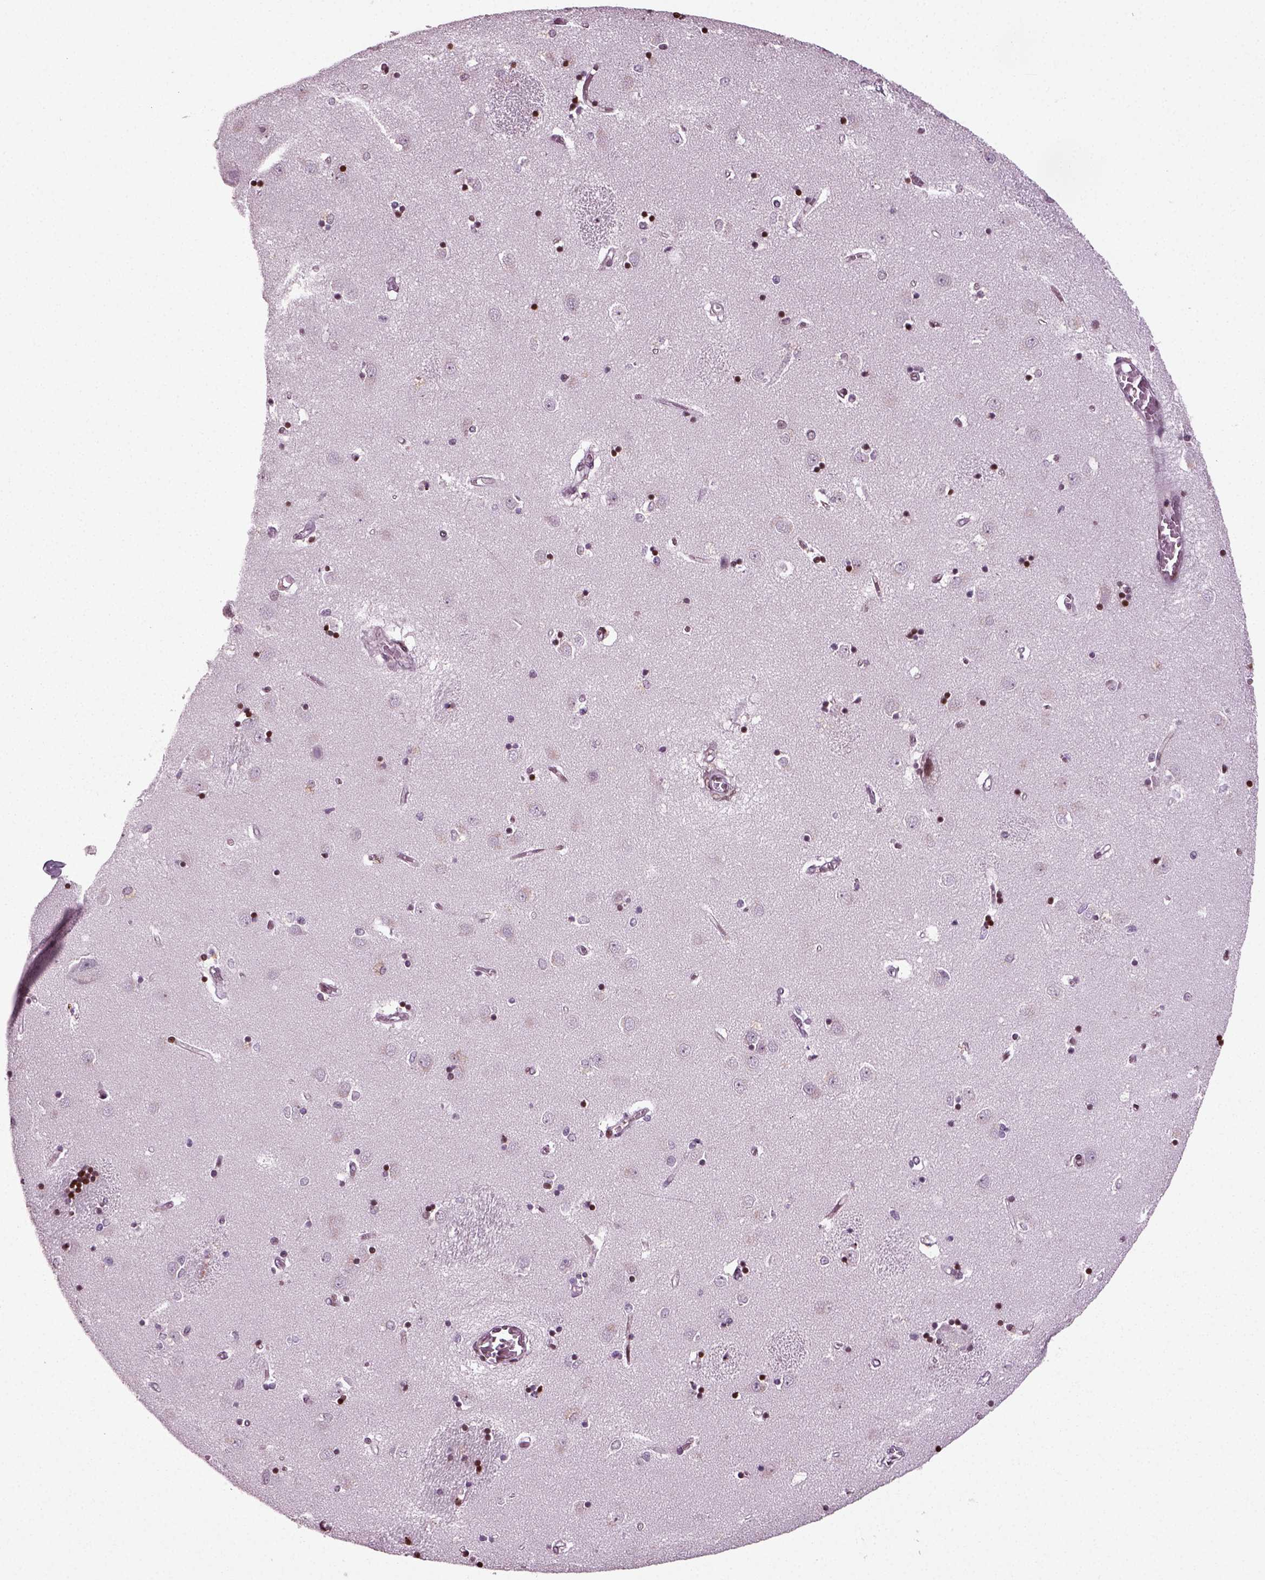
{"staining": {"intensity": "strong", "quantity": "25%-75%", "location": "nuclear"}, "tissue": "caudate", "cell_type": "Glial cells", "image_type": "normal", "snomed": [{"axis": "morphology", "description": "Normal tissue, NOS"}, {"axis": "topography", "description": "Lateral ventricle wall"}], "caption": "Immunohistochemistry (IHC) image of normal caudate: human caudate stained using IHC exhibits high levels of strong protein expression localized specifically in the nuclear of glial cells, appearing as a nuclear brown color.", "gene": "HEYL", "patient": {"sex": "male", "age": 54}}